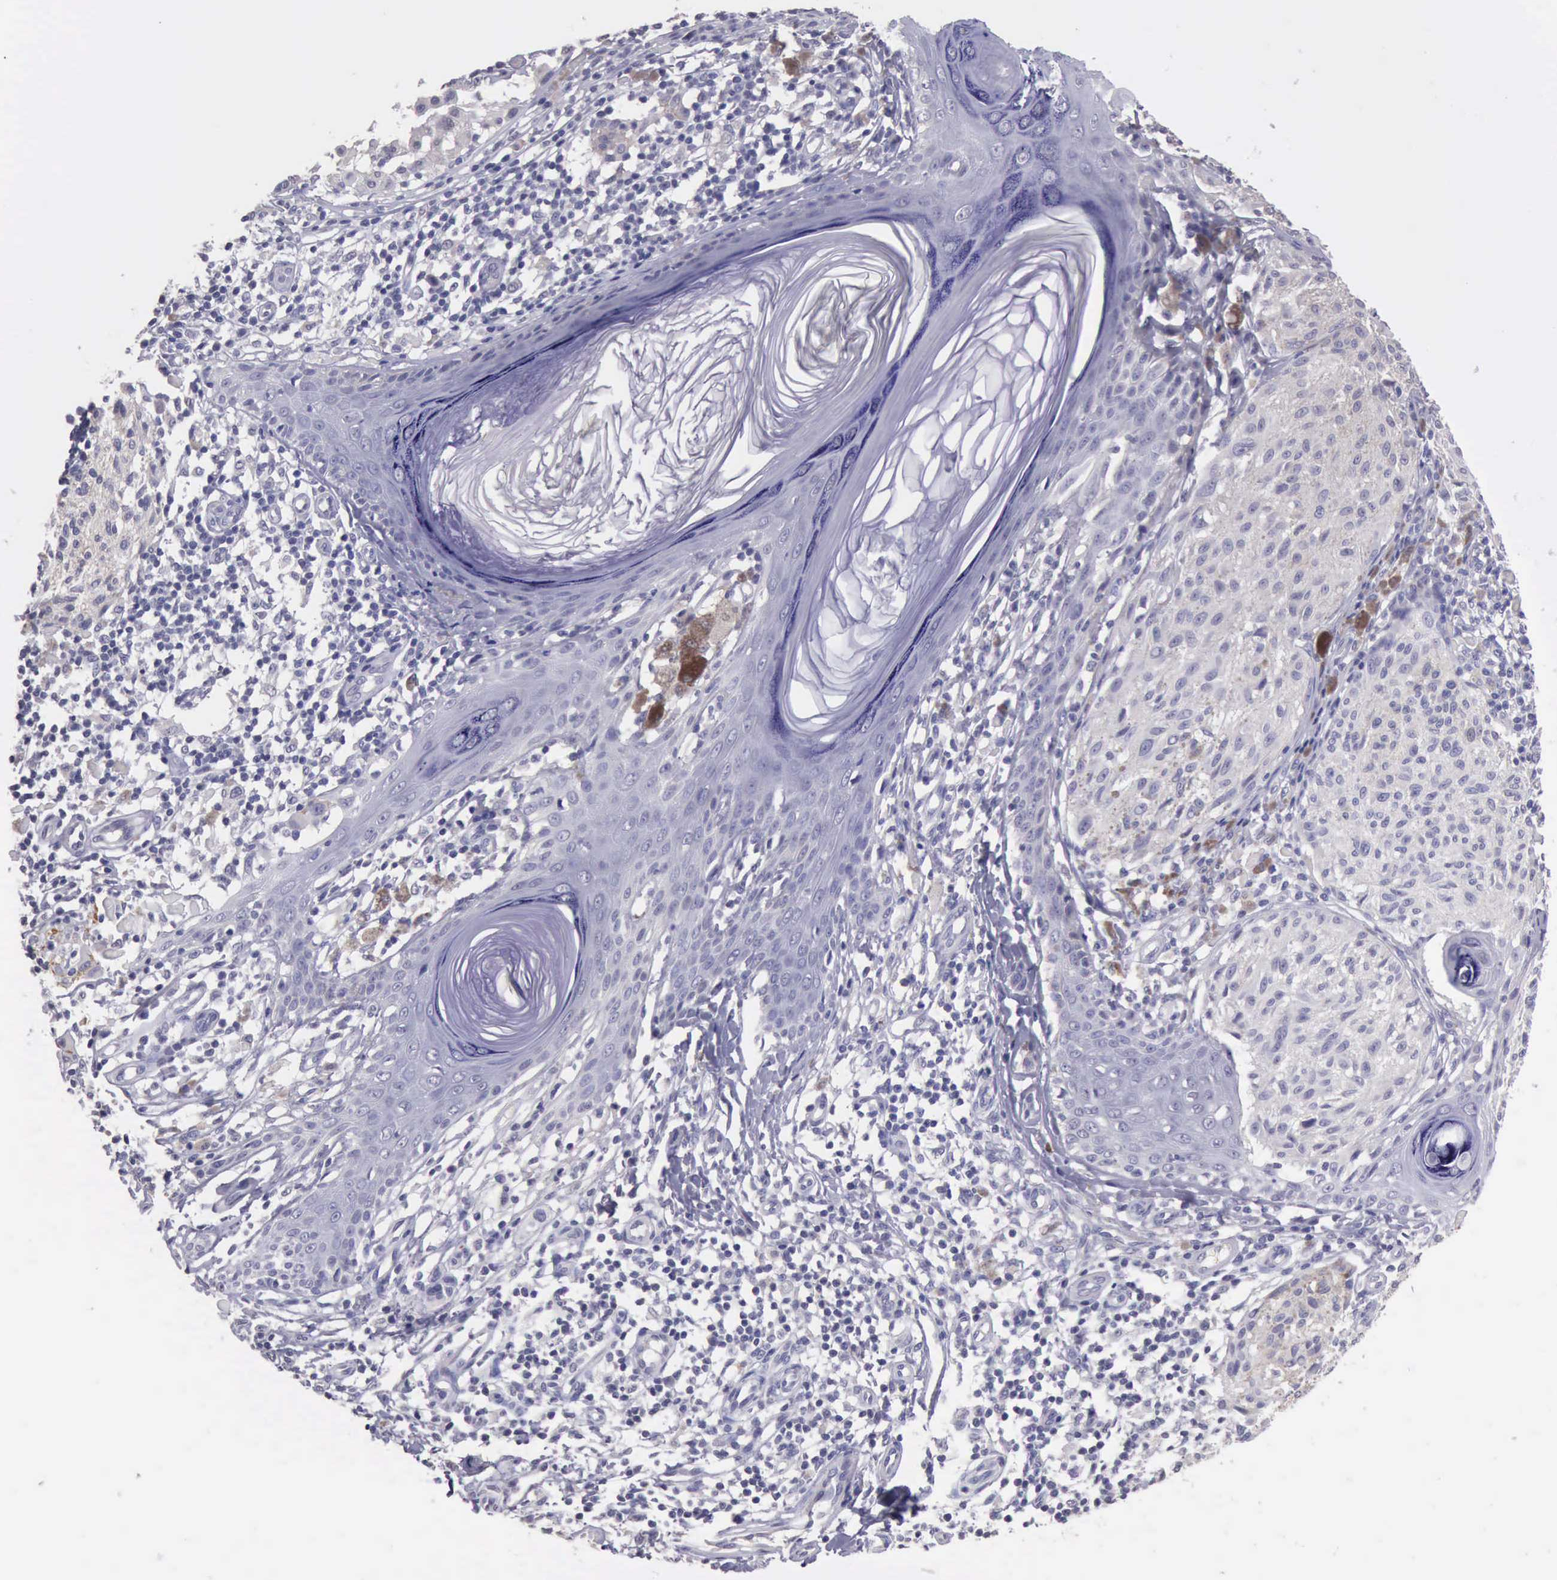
{"staining": {"intensity": "negative", "quantity": "none", "location": "none"}, "tissue": "melanoma", "cell_type": "Tumor cells", "image_type": "cancer", "snomed": [{"axis": "morphology", "description": "Malignant melanoma, NOS"}, {"axis": "topography", "description": "Skin"}], "caption": "The micrograph demonstrates no staining of tumor cells in malignant melanoma.", "gene": "KCND1", "patient": {"sex": "male", "age": 36}}